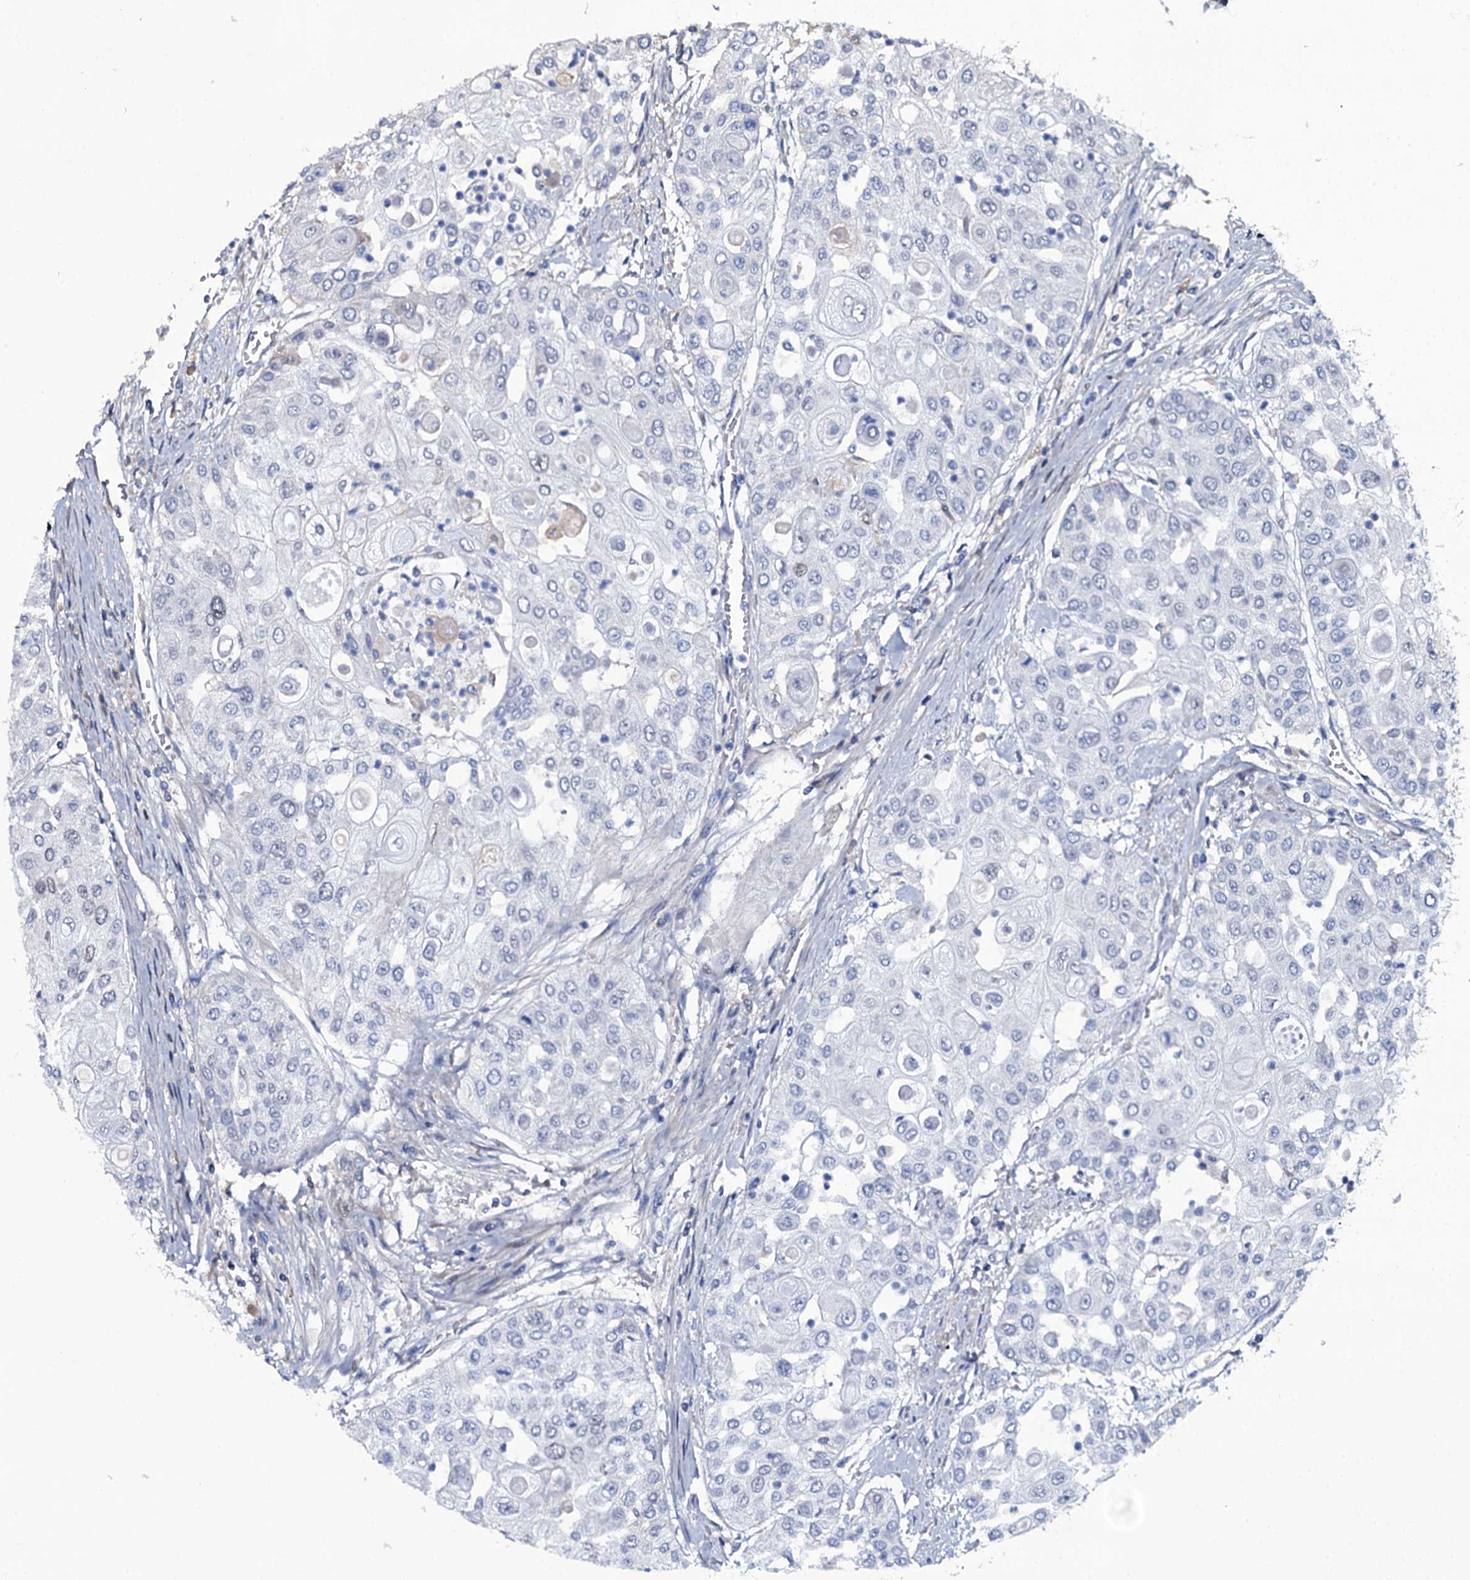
{"staining": {"intensity": "negative", "quantity": "none", "location": "none"}, "tissue": "urothelial cancer", "cell_type": "Tumor cells", "image_type": "cancer", "snomed": [{"axis": "morphology", "description": "Urothelial carcinoma, High grade"}, {"axis": "topography", "description": "Urinary bladder"}], "caption": "An immunohistochemistry image of high-grade urothelial carcinoma is shown. There is no staining in tumor cells of high-grade urothelial carcinoma. (IHC, brightfield microscopy, high magnification).", "gene": "LYG2", "patient": {"sex": "female", "age": 79}}